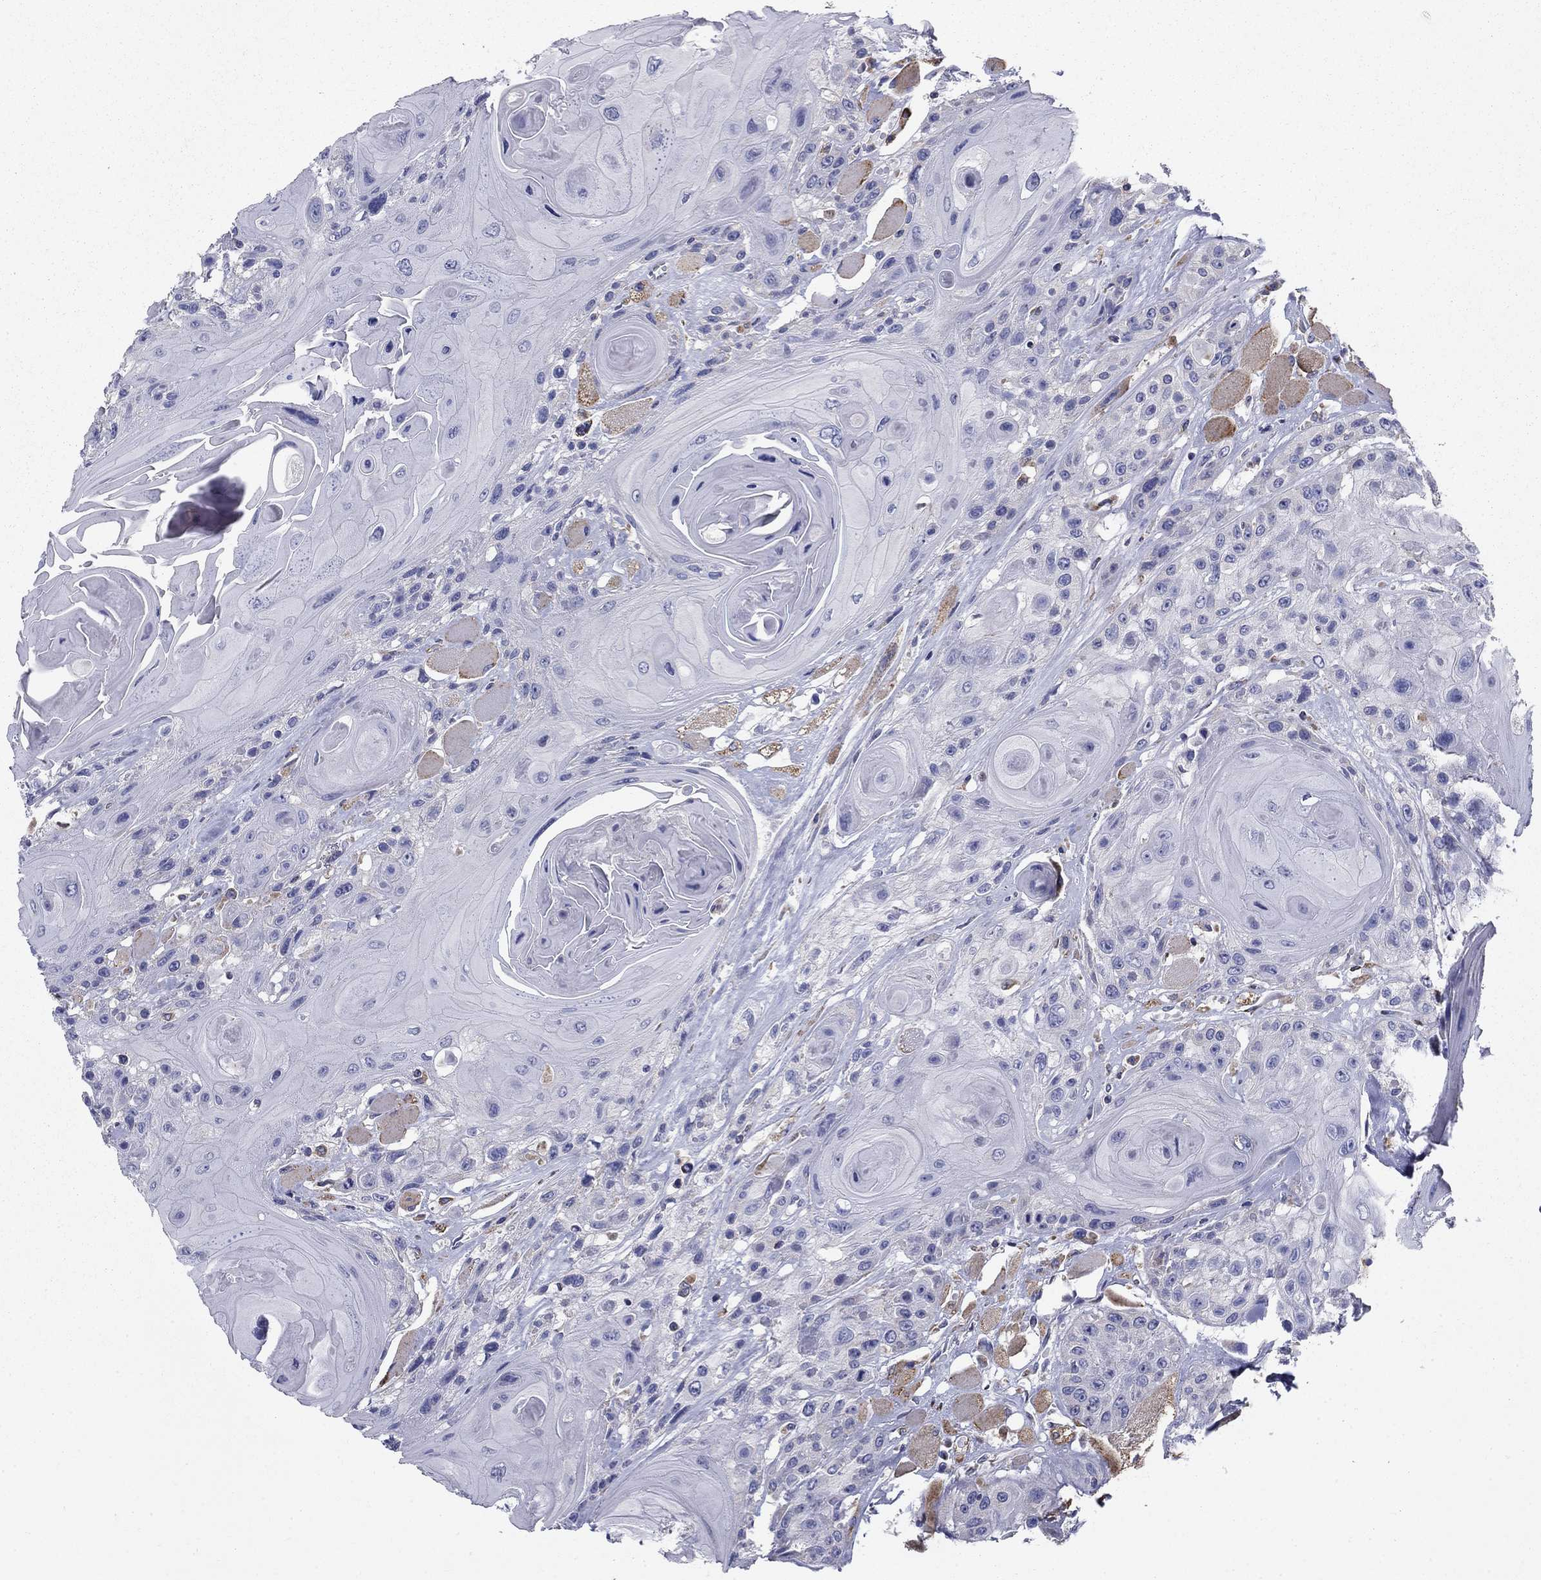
{"staining": {"intensity": "negative", "quantity": "none", "location": "none"}, "tissue": "head and neck cancer", "cell_type": "Tumor cells", "image_type": "cancer", "snomed": [{"axis": "morphology", "description": "Squamous cell carcinoma, NOS"}, {"axis": "topography", "description": "Head-Neck"}], "caption": "DAB (3,3'-diaminobenzidine) immunohistochemical staining of head and neck cancer exhibits no significant positivity in tumor cells.", "gene": "NME5", "patient": {"sex": "female", "age": 59}}